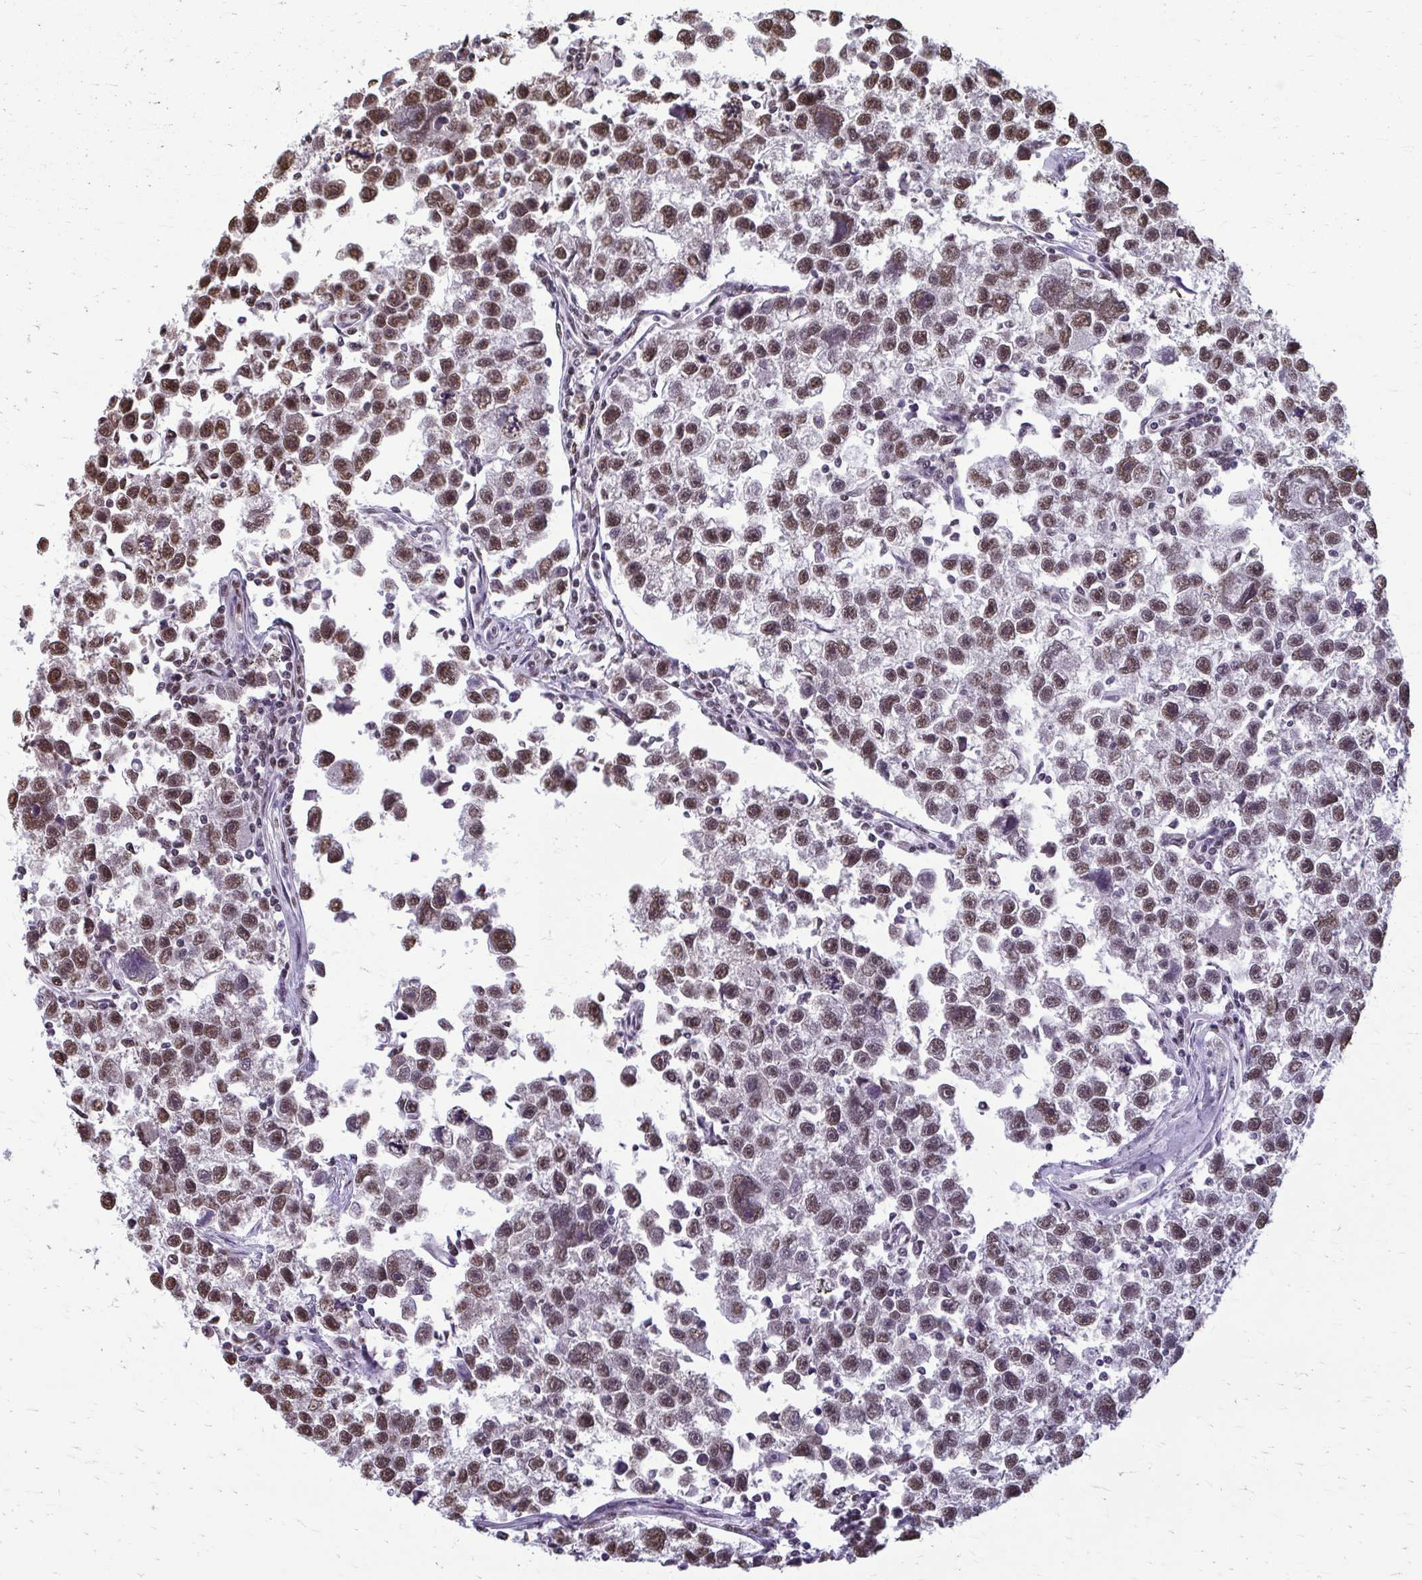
{"staining": {"intensity": "moderate", "quantity": ">75%", "location": "nuclear"}, "tissue": "testis cancer", "cell_type": "Tumor cells", "image_type": "cancer", "snomed": [{"axis": "morphology", "description": "Seminoma, NOS"}, {"axis": "topography", "description": "Testis"}], "caption": "Immunohistochemical staining of human testis seminoma demonstrates moderate nuclear protein expression in about >75% of tumor cells.", "gene": "SNRPA", "patient": {"sex": "male", "age": 26}}